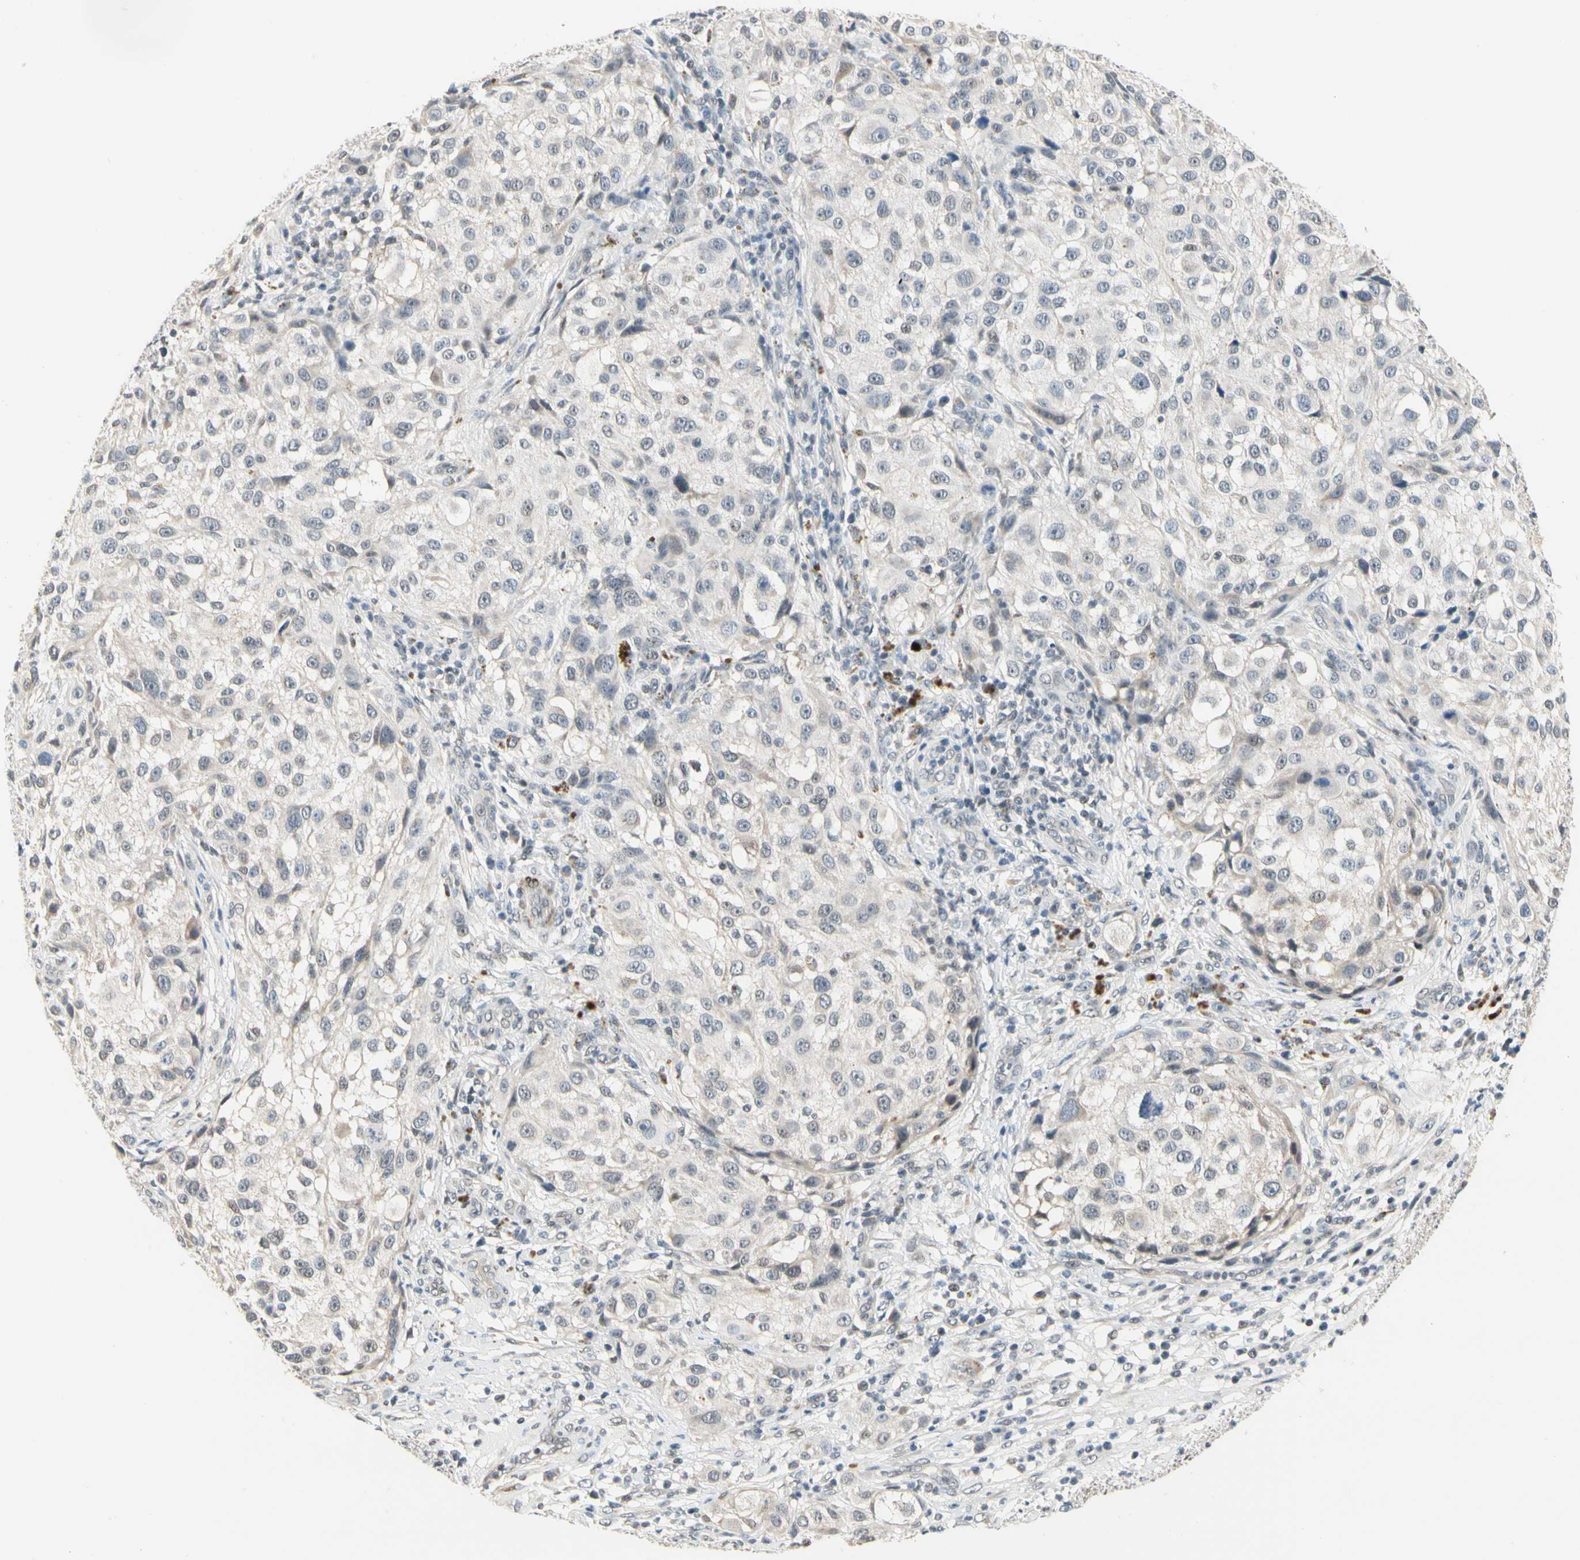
{"staining": {"intensity": "negative", "quantity": "none", "location": "none"}, "tissue": "melanoma", "cell_type": "Tumor cells", "image_type": "cancer", "snomed": [{"axis": "morphology", "description": "Necrosis, NOS"}, {"axis": "morphology", "description": "Malignant melanoma, NOS"}, {"axis": "topography", "description": "Skin"}], "caption": "An image of human malignant melanoma is negative for staining in tumor cells.", "gene": "GREM1", "patient": {"sex": "female", "age": 87}}